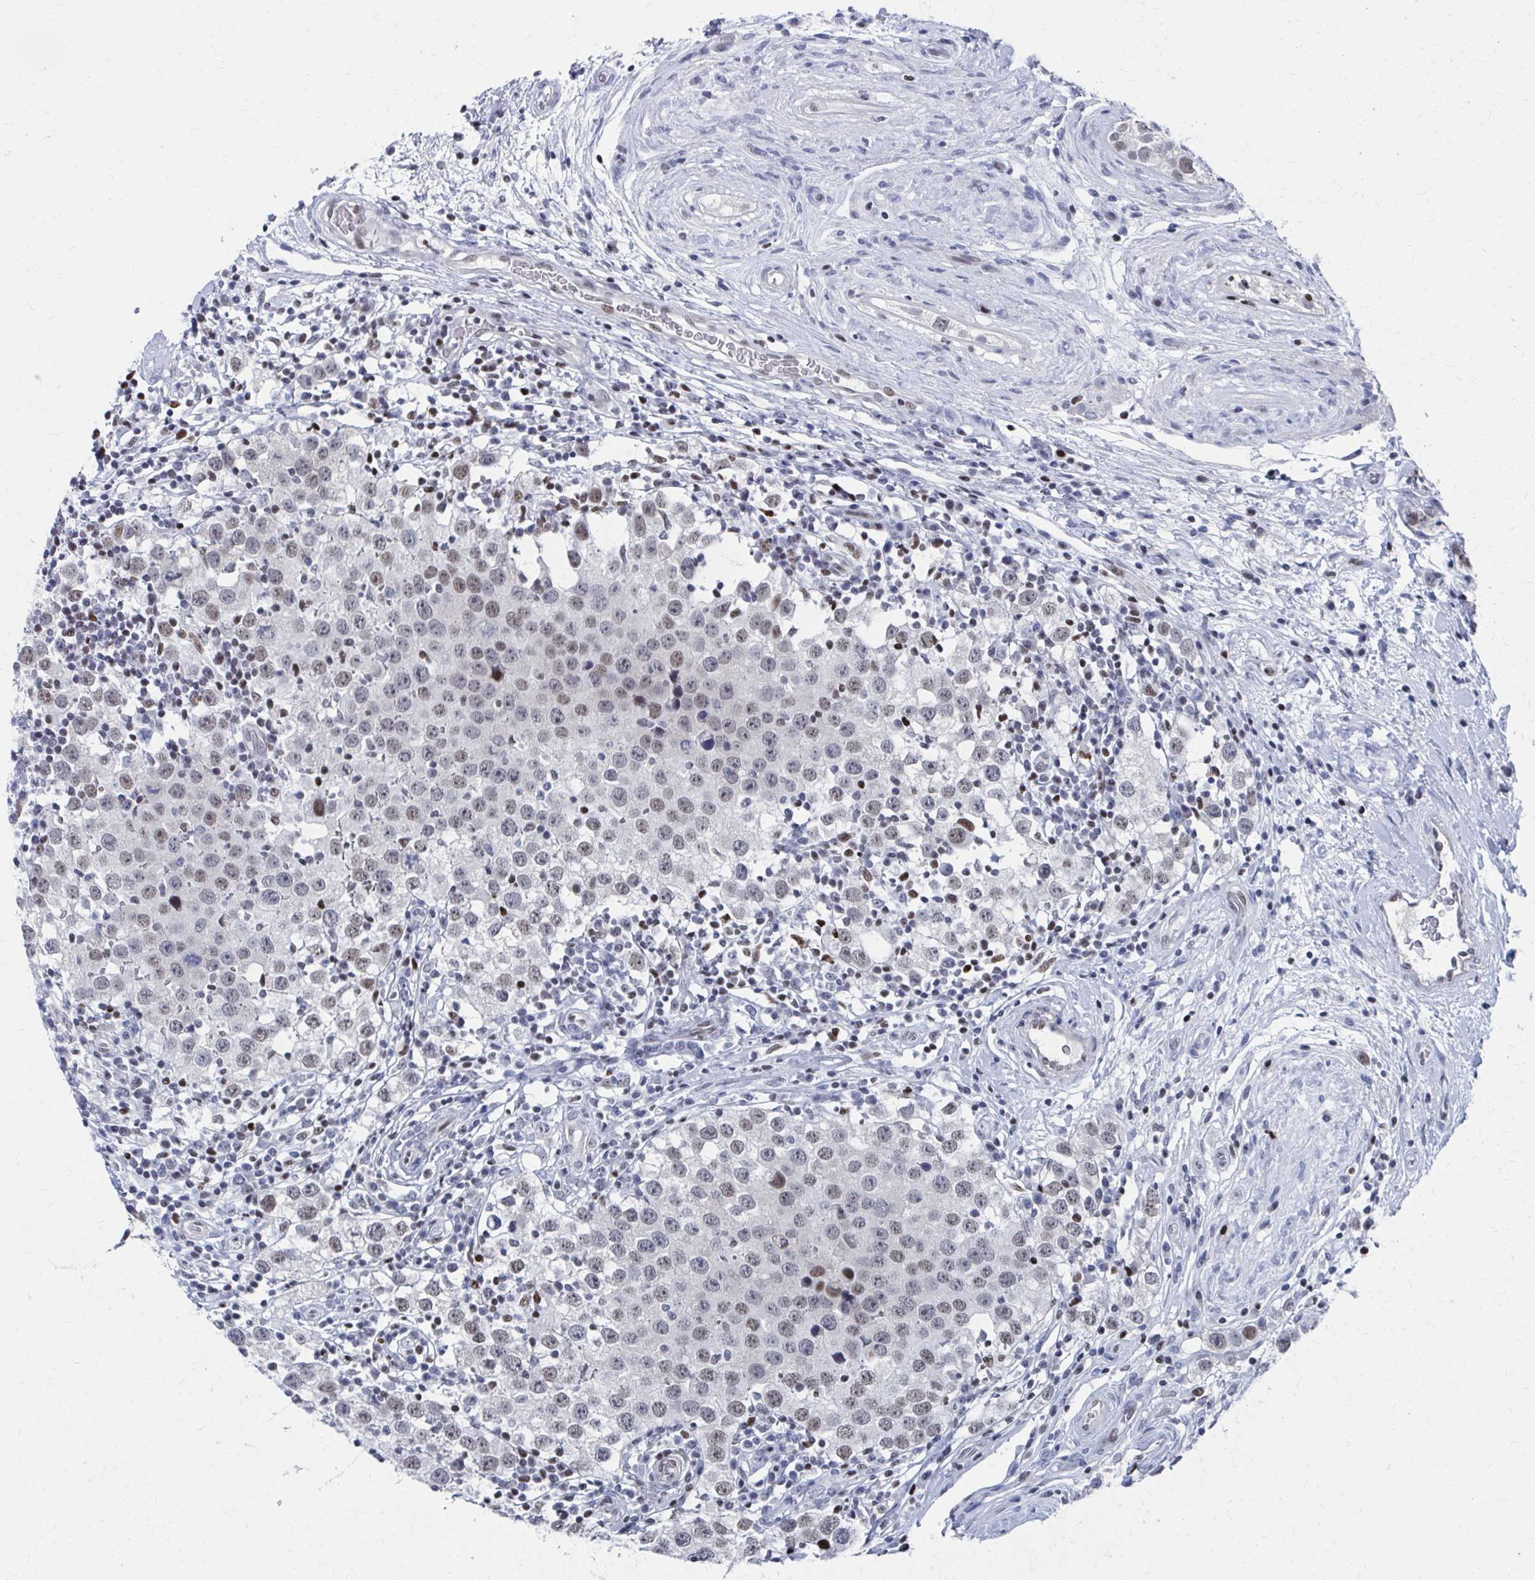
{"staining": {"intensity": "weak", "quantity": ">75%", "location": "nuclear"}, "tissue": "testis cancer", "cell_type": "Tumor cells", "image_type": "cancer", "snomed": [{"axis": "morphology", "description": "Seminoma, NOS"}, {"axis": "topography", "description": "Testis"}], "caption": "About >75% of tumor cells in human testis cancer reveal weak nuclear protein staining as visualized by brown immunohistochemical staining.", "gene": "CDIN1", "patient": {"sex": "male", "age": 34}}